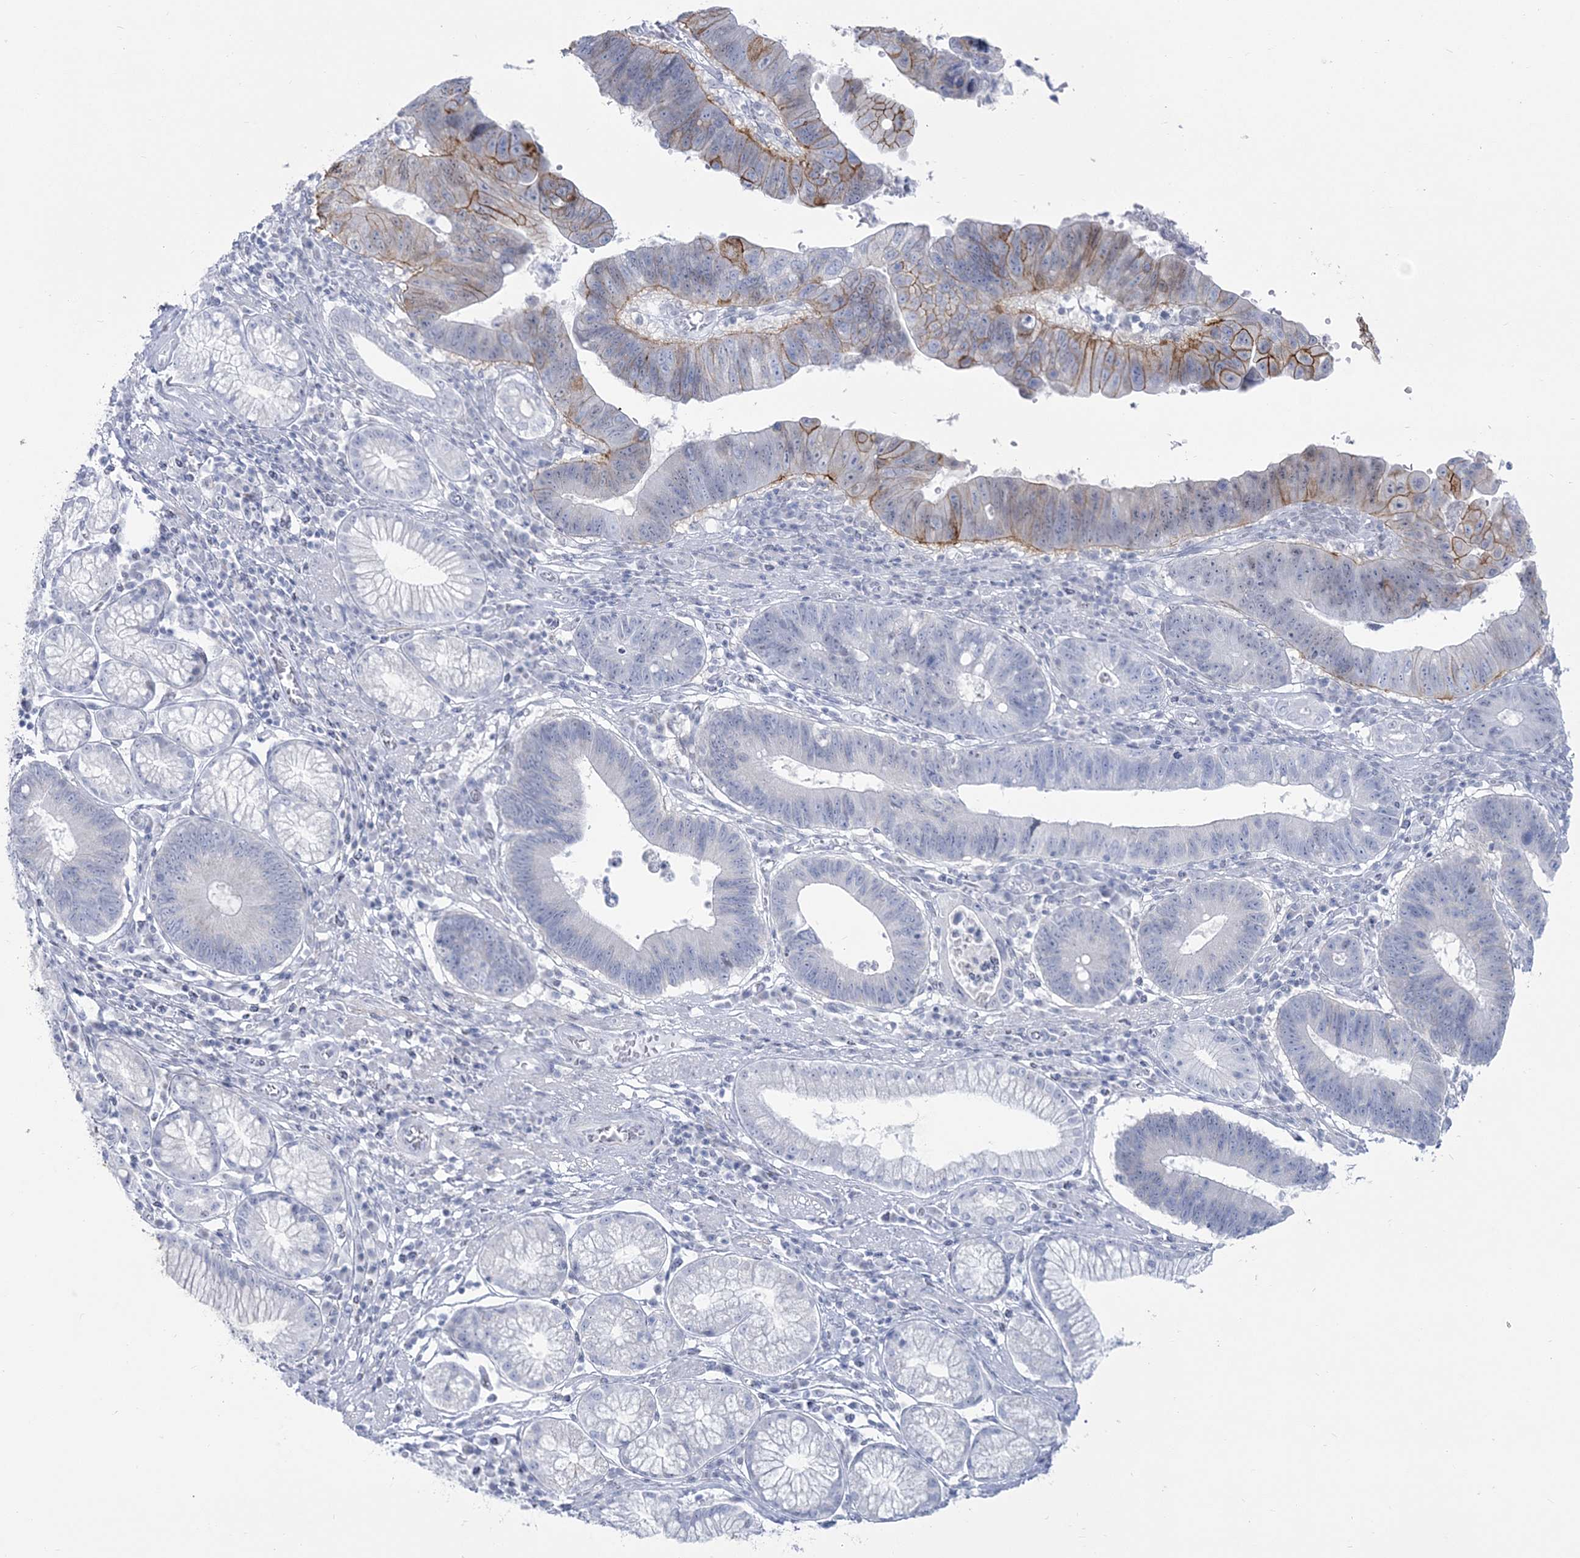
{"staining": {"intensity": "moderate", "quantity": "<25%", "location": "cytoplasmic/membranous"}, "tissue": "stomach cancer", "cell_type": "Tumor cells", "image_type": "cancer", "snomed": [{"axis": "morphology", "description": "Adenocarcinoma, NOS"}, {"axis": "topography", "description": "Stomach"}], "caption": "Protein analysis of adenocarcinoma (stomach) tissue displays moderate cytoplasmic/membranous positivity in approximately <25% of tumor cells.", "gene": "ZNF843", "patient": {"sex": "male", "age": 59}}